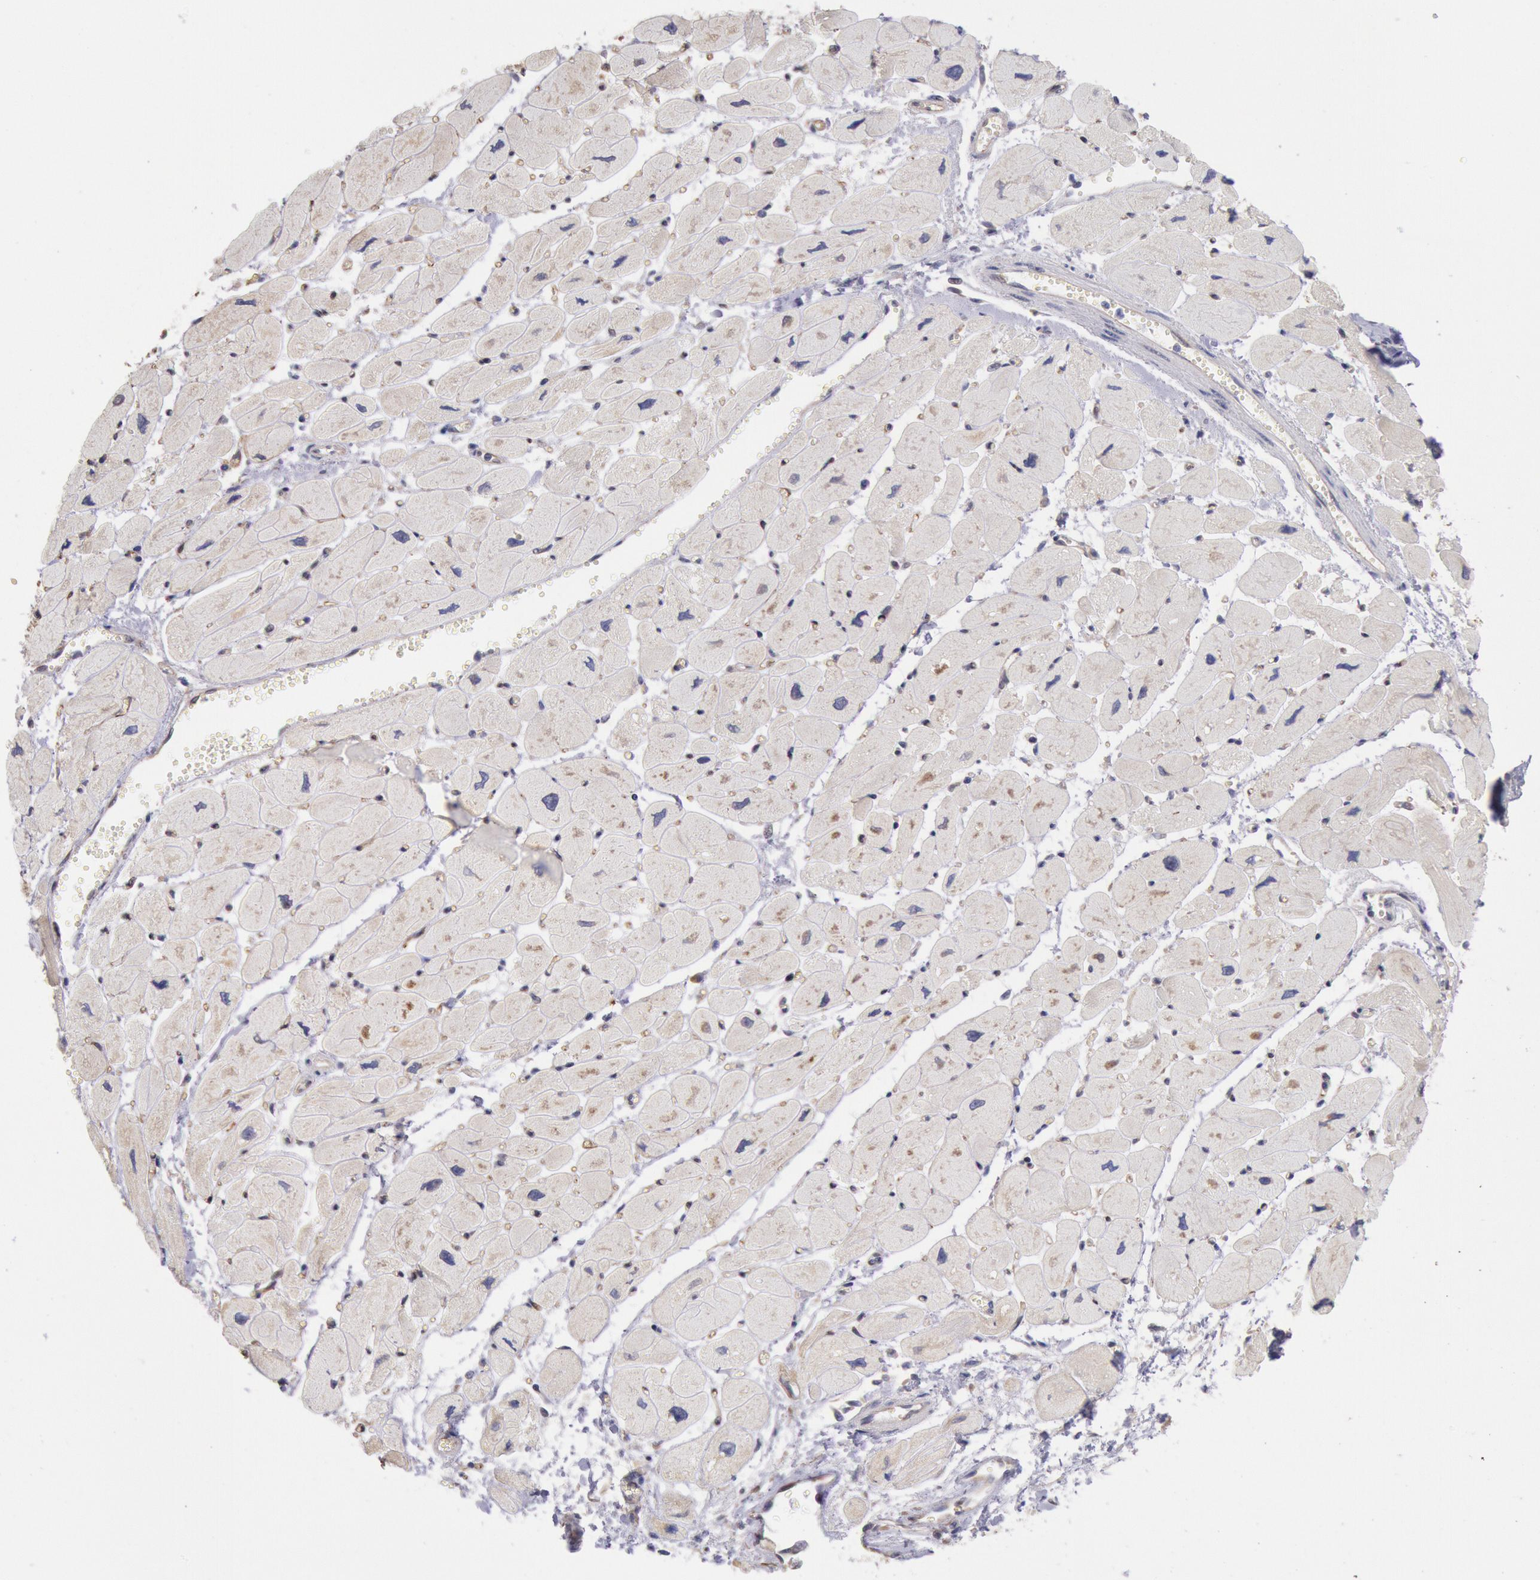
{"staining": {"intensity": "moderate", "quantity": ">75%", "location": "cytoplasmic/membranous"}, "tissue": "heart muscle", "cell_type": "Cardiomyocytes", "image_type": "normal", "snomed": [{"axis": "morphology", "description": "Normal tissue, NOS"}, {"axis": "topography", "description": "Heart"}], "caption": "Normal heart muscle shows moderate cytoplasmic/membranous positivity in approximately >75% of cardiomyocytes, visualized by immunohistochemistry.", "gene": "DRG1", "patient": {"sex": "female", "age": 54}}